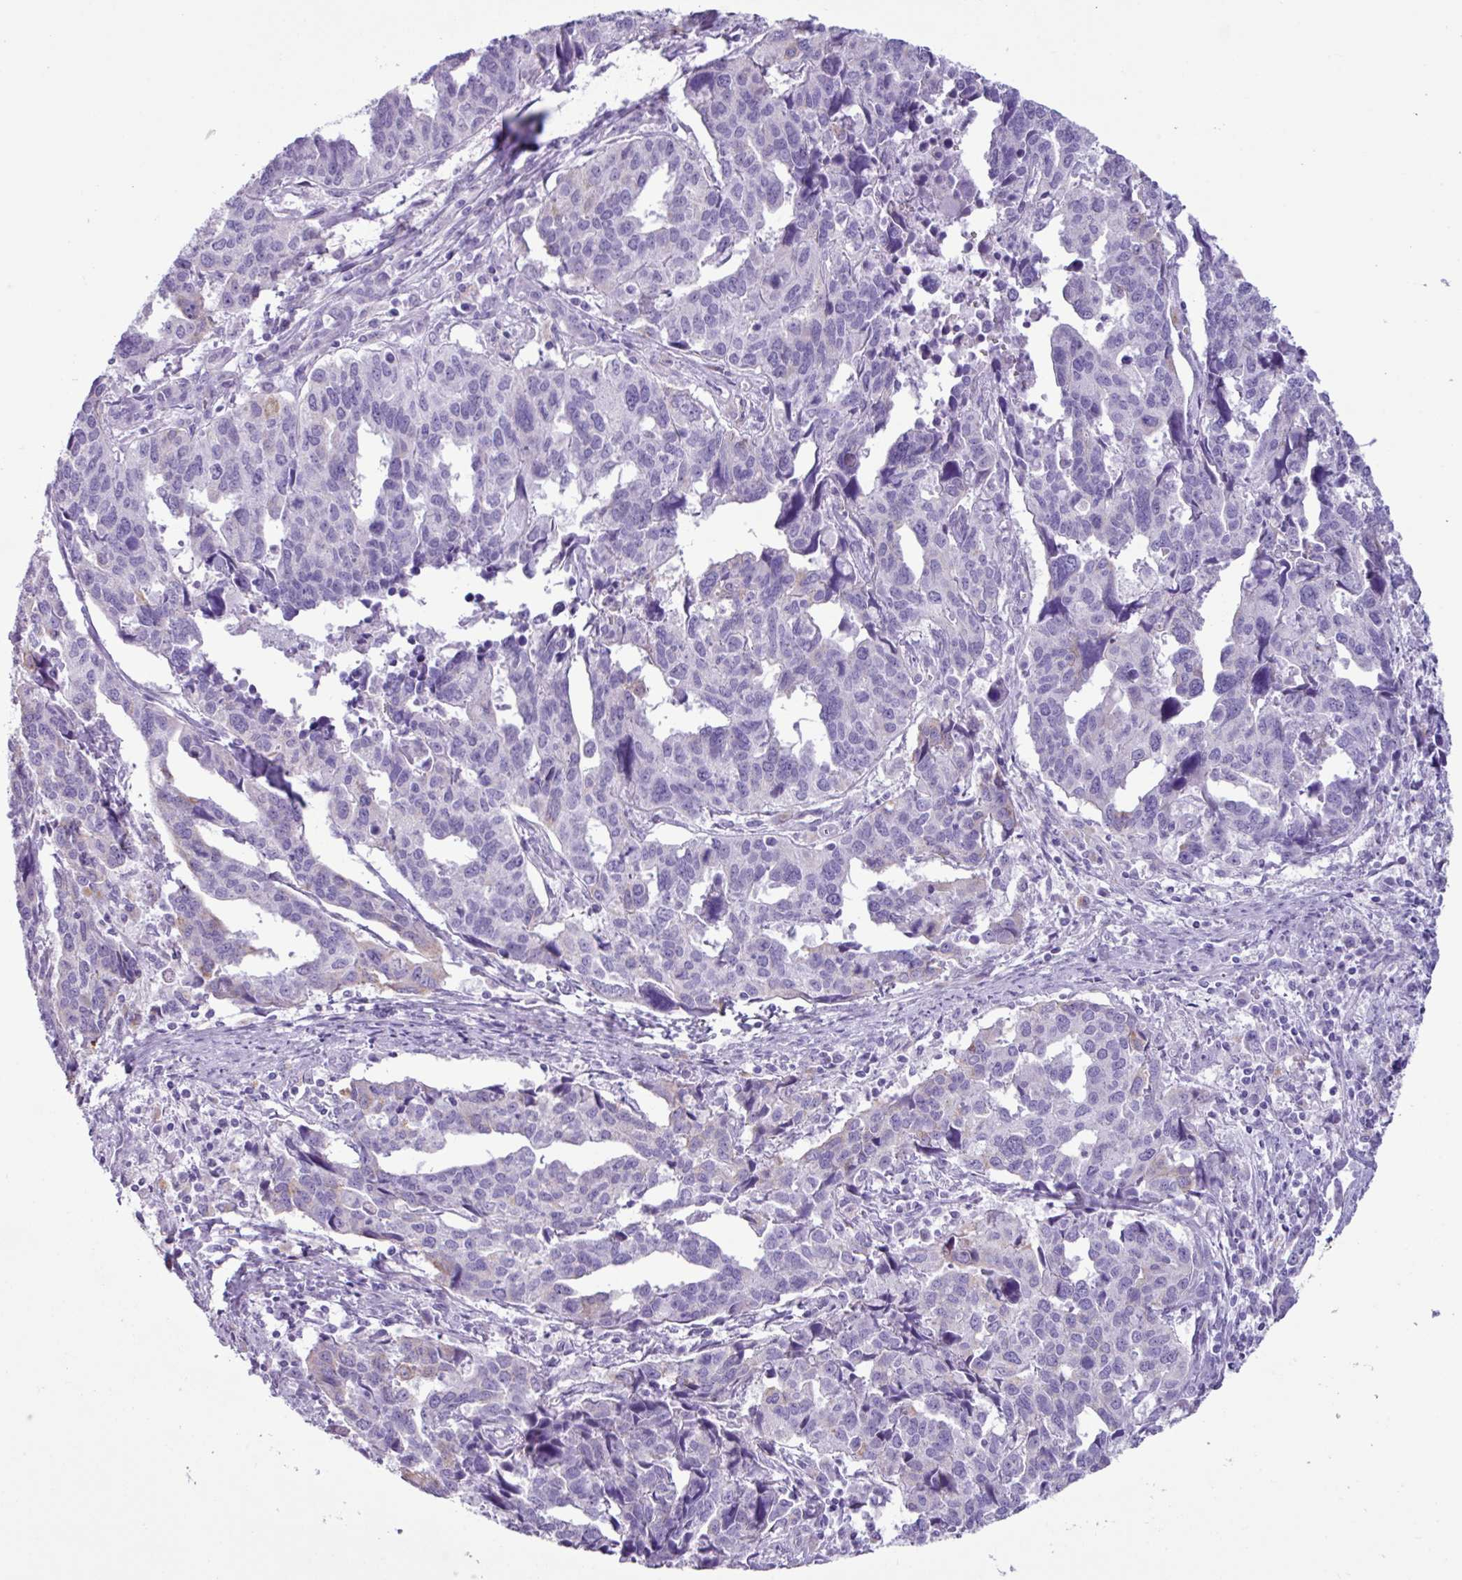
{"staining": {"intensity": "negative", "quantity": "none", "location": "none"}, "tissue": "endometrial cancer", "cell_type": "Tumor cells", "image_type": "cancer", "snomed": [{"axis": "morphology", "description": "Adenocarcinoma, NOS"}, {"axis": "topography", "description": "Endometrium"}], "caption": "IHC of human endometrial cancer (adenocarcinoma) shows no expression in tumor cells.", "gene": "AGO3", "patient": {"sex": "female", "age": 73}}